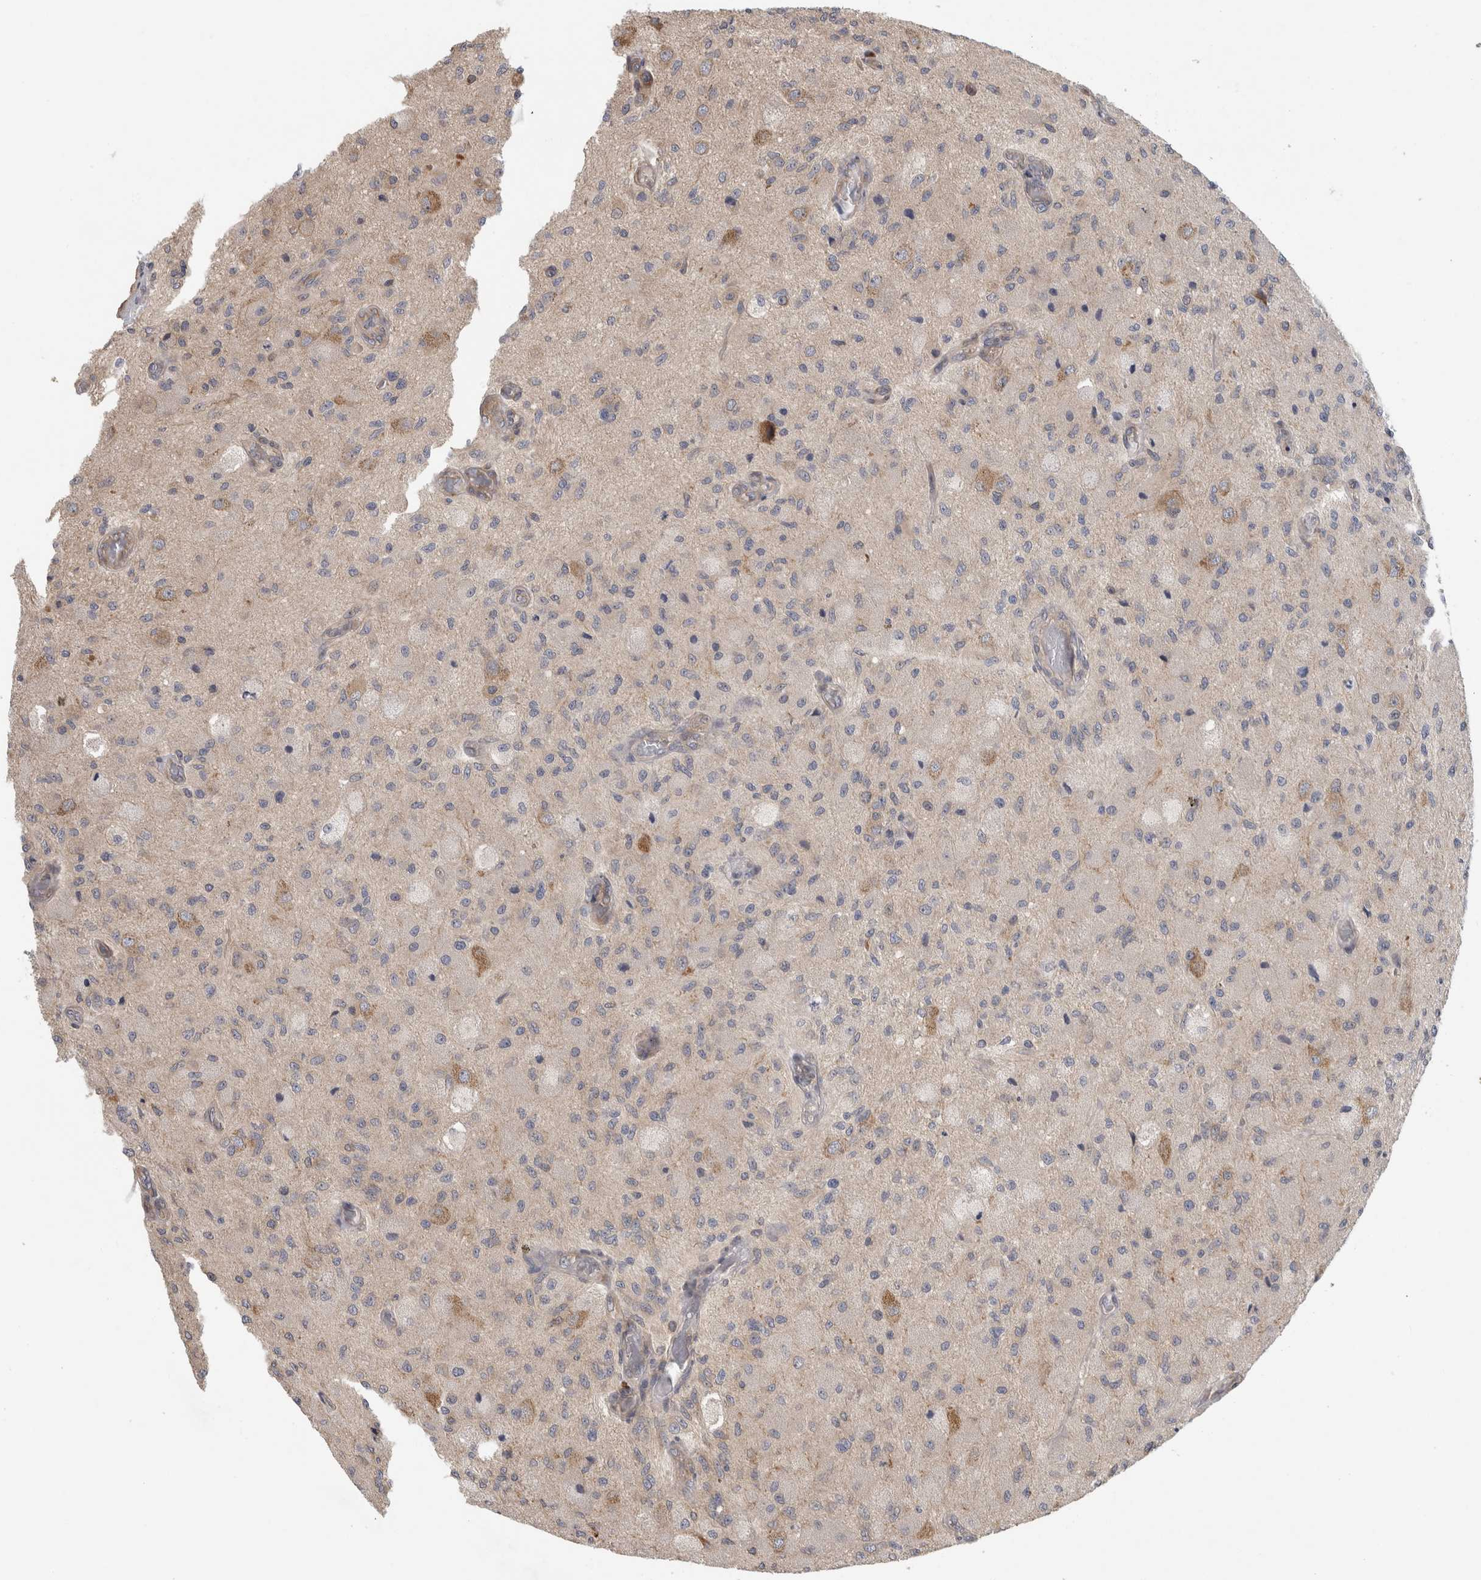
{"staining": {"intensity": "negative", "quantity": "none", "location": "none"}, "tissue": "glioma", "cell_type": "Tumor cells", "image_type": "cancer", "snomed": [{"axis": "morphology", "description": "Normal tissue, NOS"}, {"axis": "morphology", "description": "Glioma, malignant, High grade"}, {"axis": "topography", "description": "Cerebral cortex"}], "caption": "This is an immunohistochemistry photomicrograph of high-grade glioma (malignant). There is no staining in tumor cells.", "gene": "PARP6", "patient": {"sex": "male", "age": 77}}